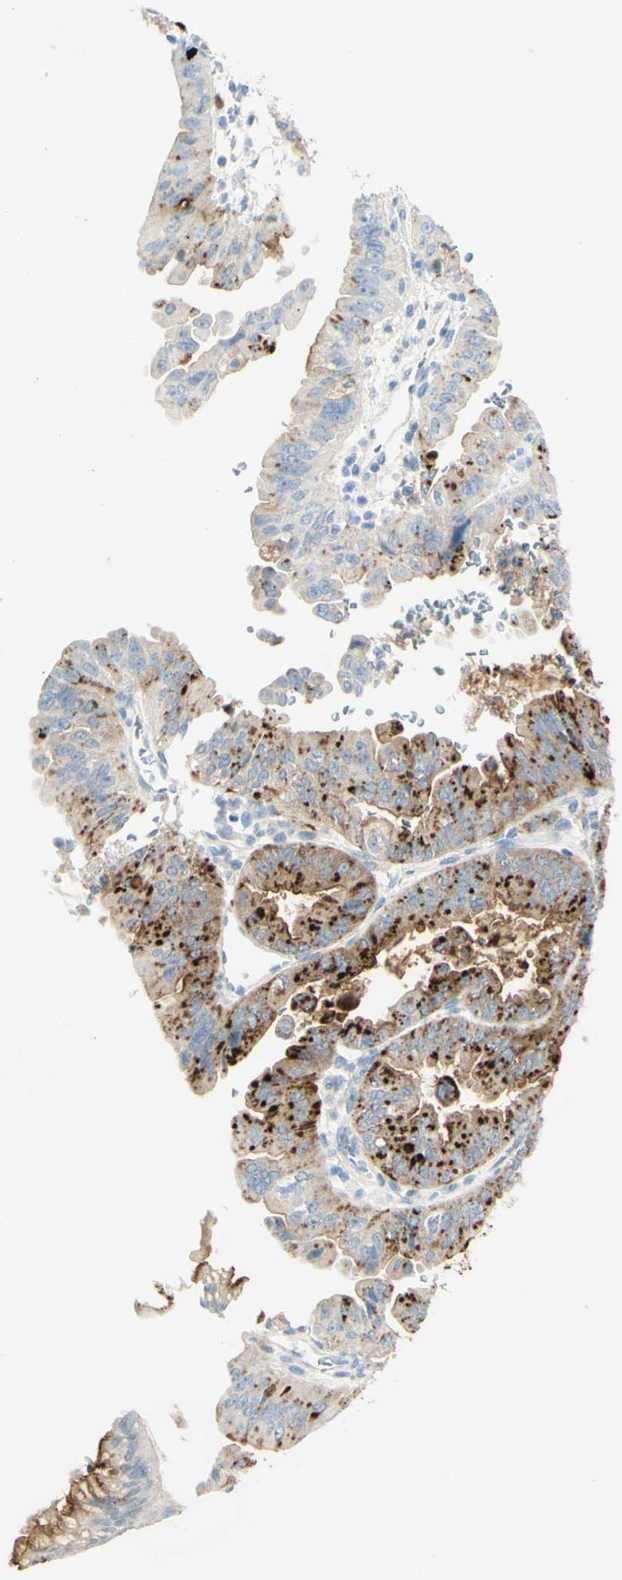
{"staining": {"intensity": "strong", "quantity": "25%-75%", "location": "cytoplasmic/membranous"}, "tissue": "pancreatic cancer", "cell_type": "Tumor cells", "image_type": "cancer", "snomed": [{"axis": "morphology", "description": "Adenocarcinoma, NOS"}, {"axis": "topography", "description": "Pancreas"}], "caption": "A high amount of strong cytoplasmic/membranous expression is present in approximately 25%-75% of tumor cells in pancreatic cancer tissue.", "gene": "TSPAN1", "patient": {"sex": "male", "age": 70}}